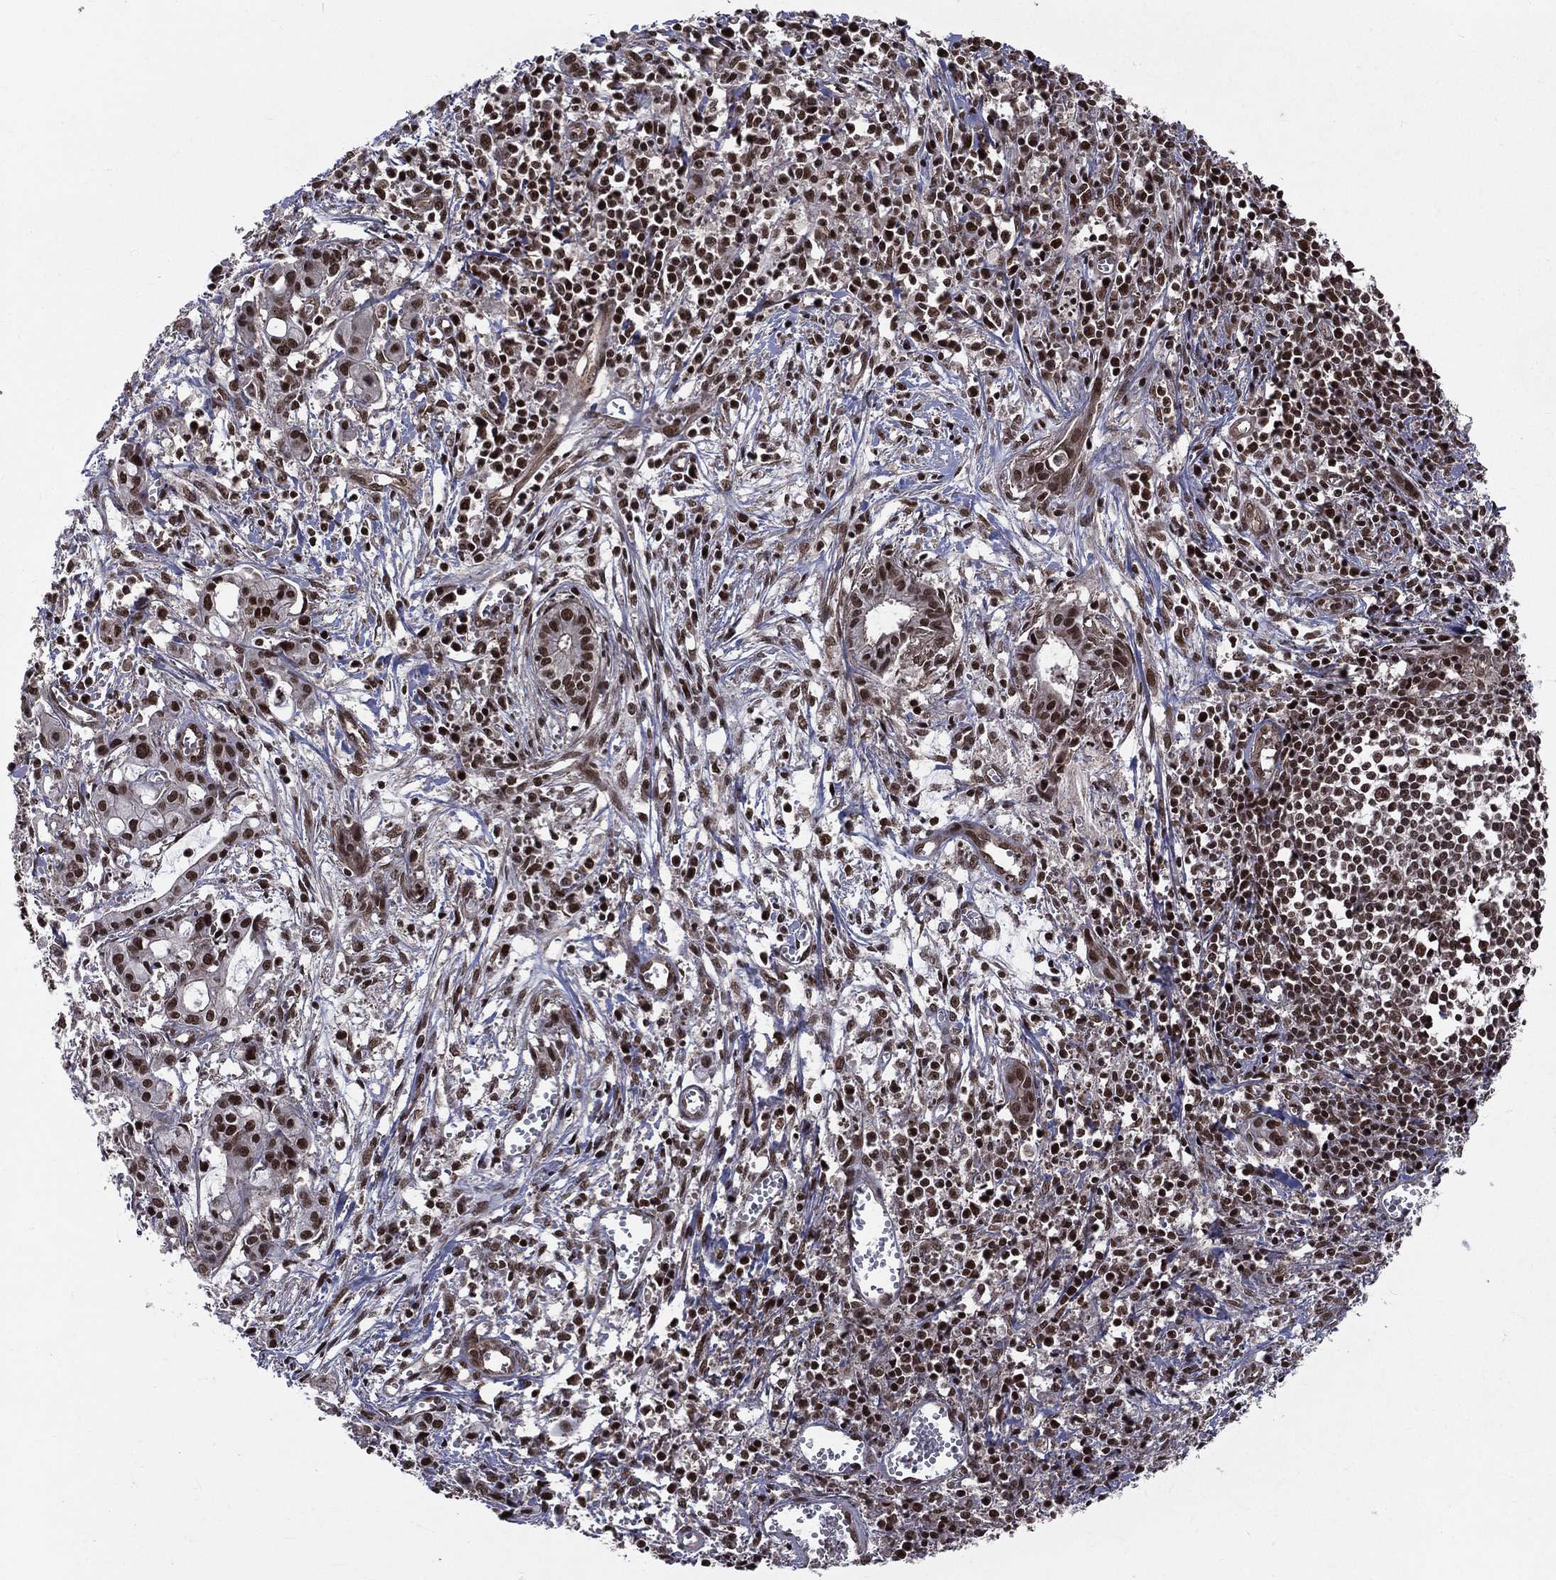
{"staining": {"intensity": "strong", "quantity": ">75%", "location": "nuclear"}, "tissue": "pancreatic cancer", "cell_type": "Tumor cells", "image_type": "cancer", "snomed": [{"axis": "morphology", "description": "Adenocarcinoma, NOS"}, {"axis": "topography", "description": "Pancreas"}], "caption": "IHC of human adenocarcinoma (pancreatic) exhibits high levels of strong nuclear positivity in approximately >75% of tumor cells.", "gene": "SMC3", "patient": {"sex": "male", "age": 48}}